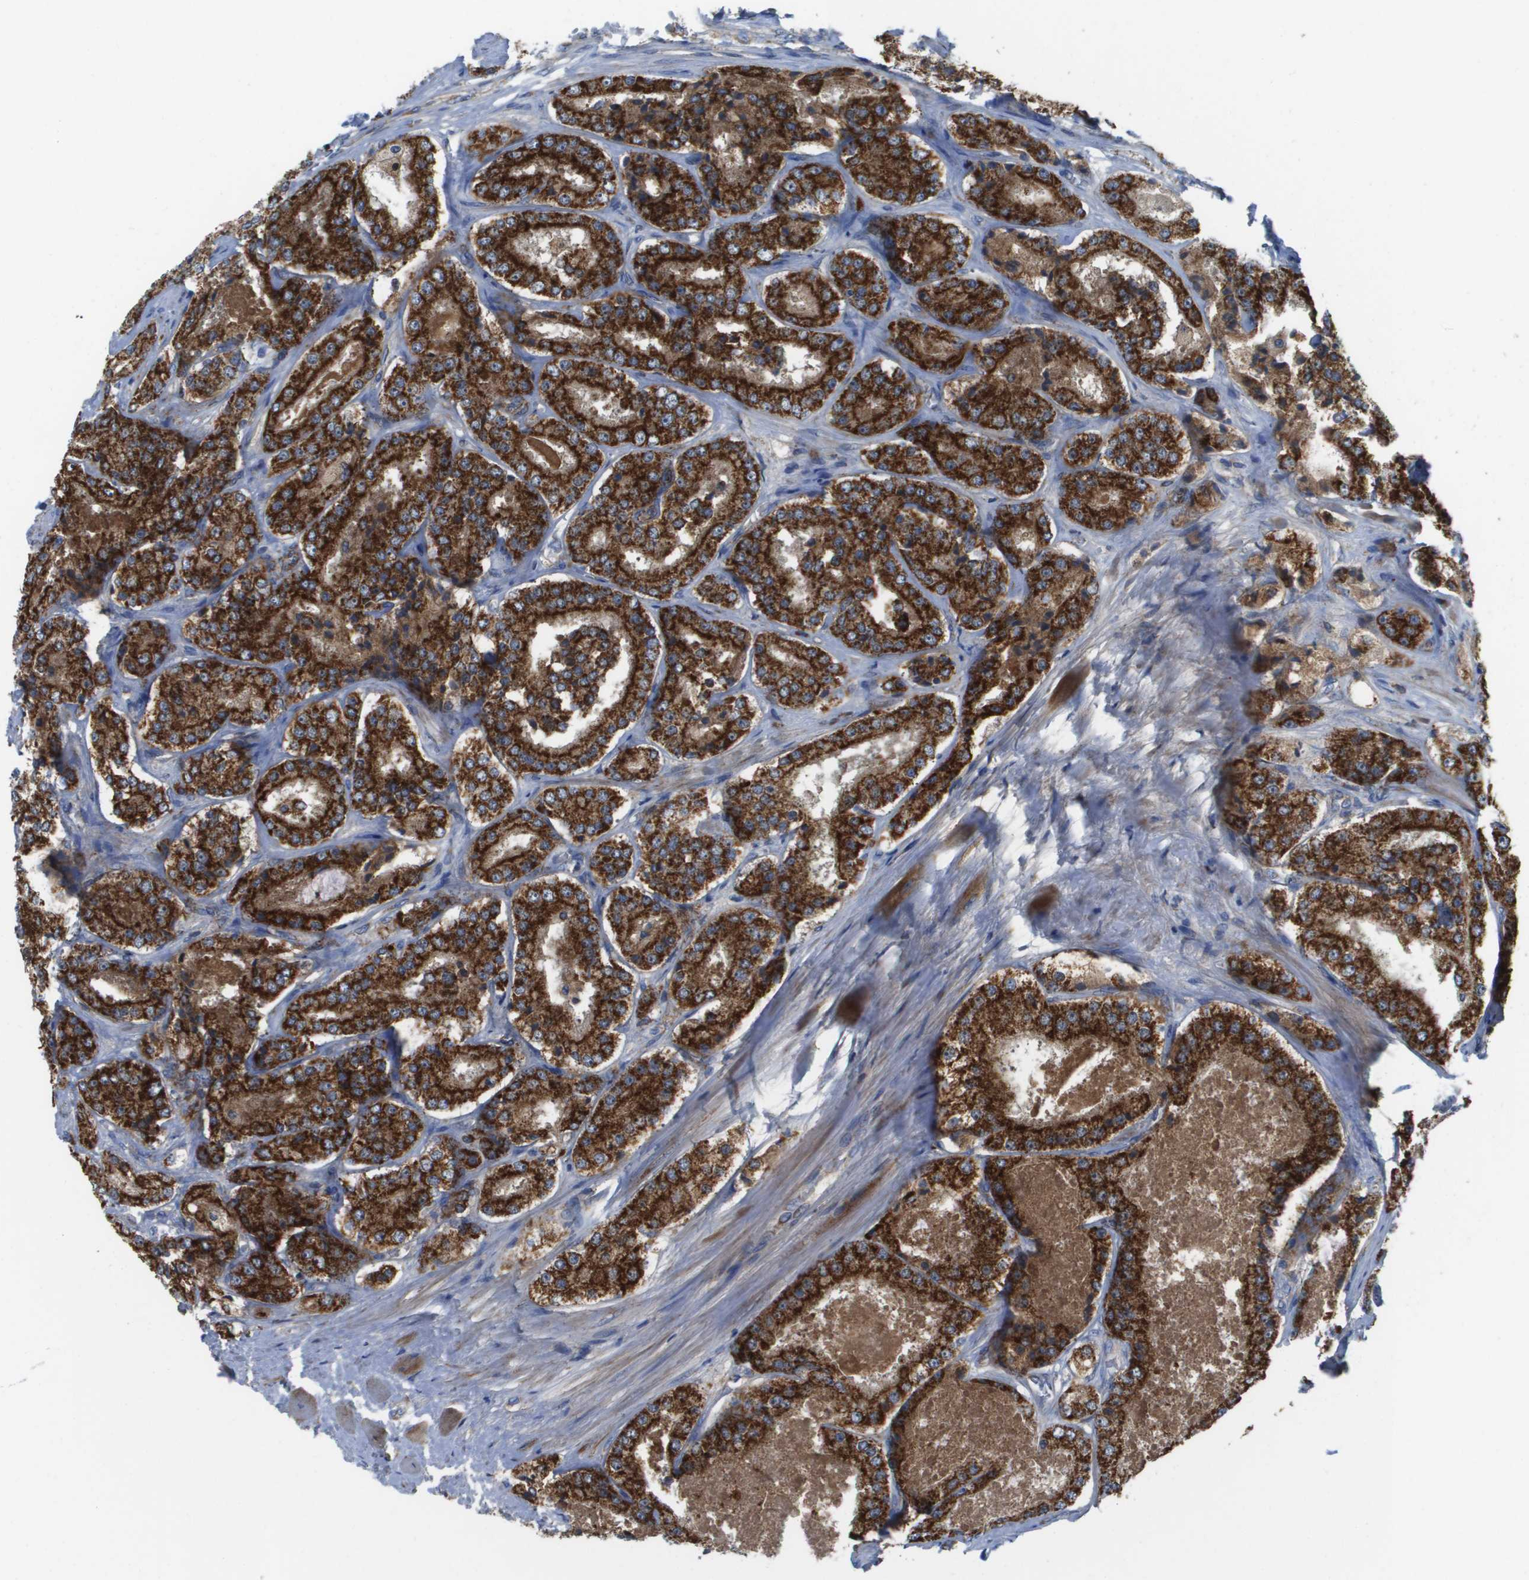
{"staining": {"intensity": "strong", "quantity": ">75%", "location": "cytoplasmic/membranous"}, "tissue": "prostate cancer", "cell_type": "Tumor cells", "image_type": "cancer", "snomed": [{"axis": "morphology", "description": "Adenocarcinoma, High grade"}, {"axis": "topography", "description": "Prostate"}], "caption": "Protein expression by immunohistochemistry (IHC) demonstrates strong cytoplasmic/membranous expression in about >75% of tumor cells in prostate cancer.", "gene": "FIS1", "patient": {"sex": "male", "age": 65}}